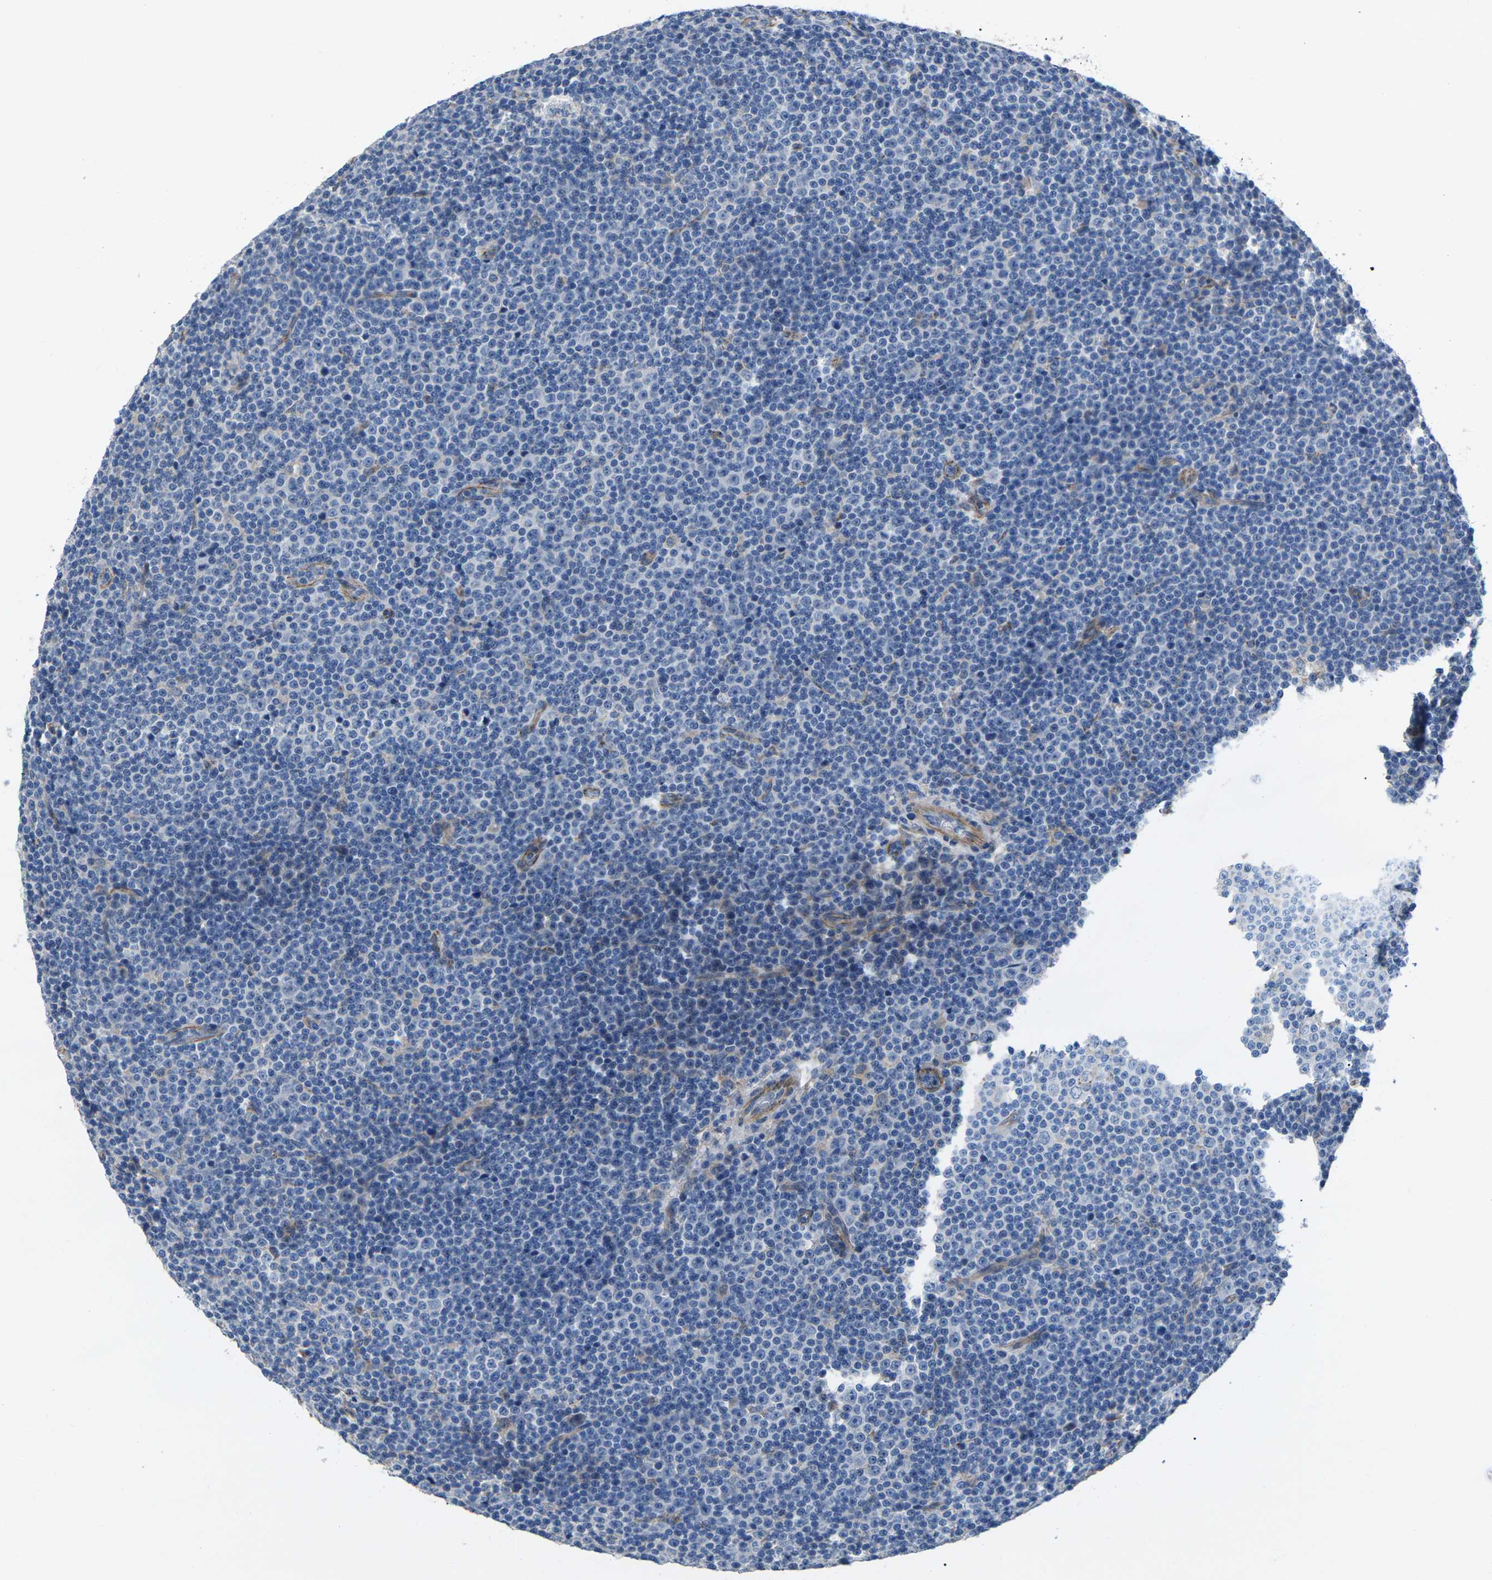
{"staining": {"intensity": "negative", "quantity": "none", "location": "none"}, "tissue": "lymphoma", "cell_type": "Tumor cells", "image_type": "cancer", "snomed": [{"axis": "morphology", "description": "Malignant lymphoma, non-Hodgkin's type, Low grade"}, {"axis": "topography", "description": "Lymph node"}], "caption": "This is a photomicrograph of immunohistochemistry staining of lymphoma, which shows no staining in tumor cells. (DAB (3,3'-diaminobenzidine) IHC, high magnification).", "gene": "CTNND1", "patient": {"sex": "female", "age": 67}}